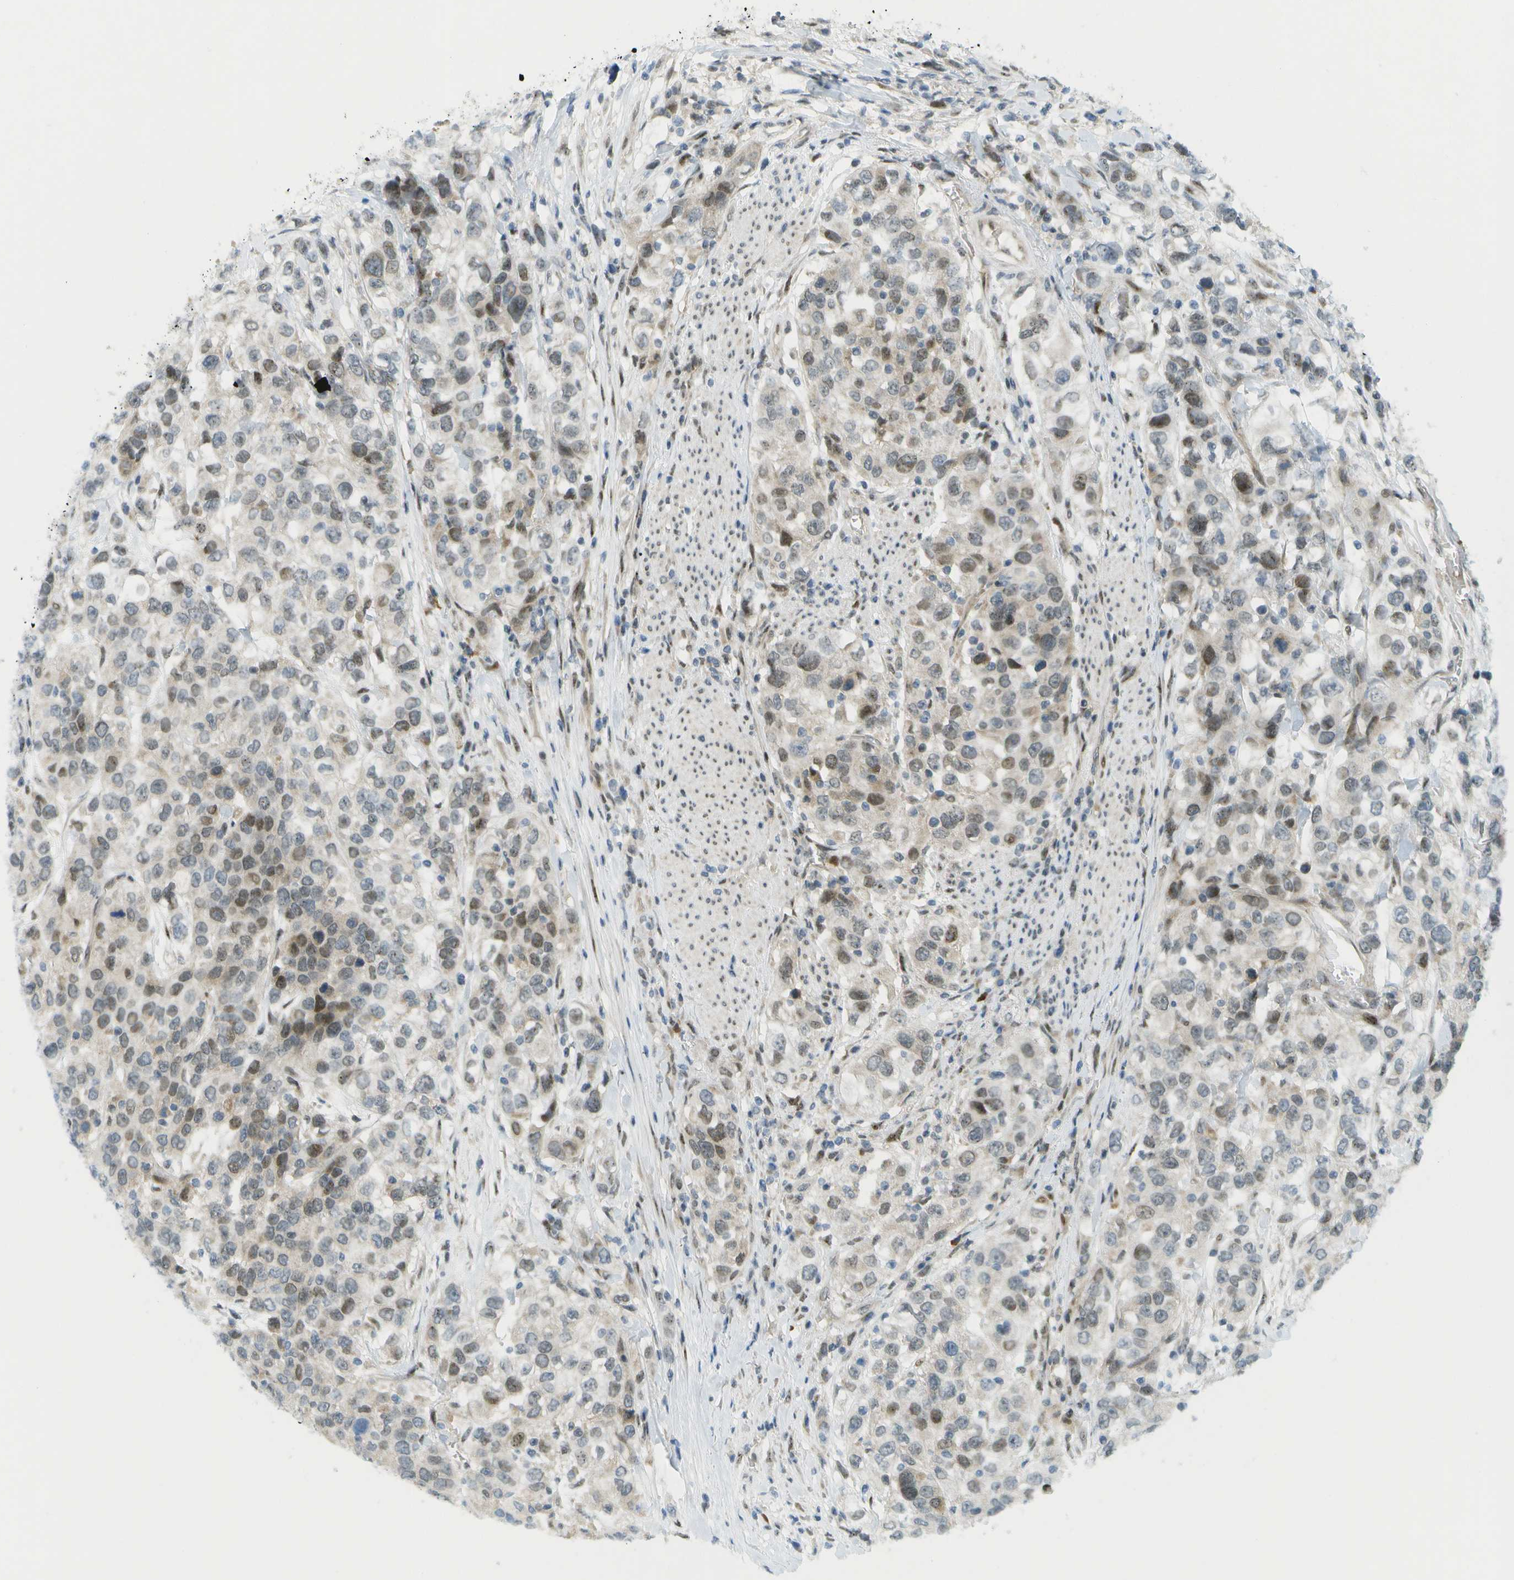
{"staining": {"intensity": "moderate", "quantity": "25%-75%", "location": "nuclear"}, "tissue": "urothelial cancer", "cell_type": "Tumor cells", "image_type": "cancer", "snomed": [{"axis": "morphology", "description": "Urothelial carcinoma, High grade"}, {"axis": "topography", "description": "Urinary bladder"}], "caption": "This photomicrograph shows IHC staining of human urothelial cancer, with medium moderate nuclear positivity in approximately 25%-75% of tumor cells.", "gene": "CACNB4", "patient": {"sex": "female", "age": 80}}